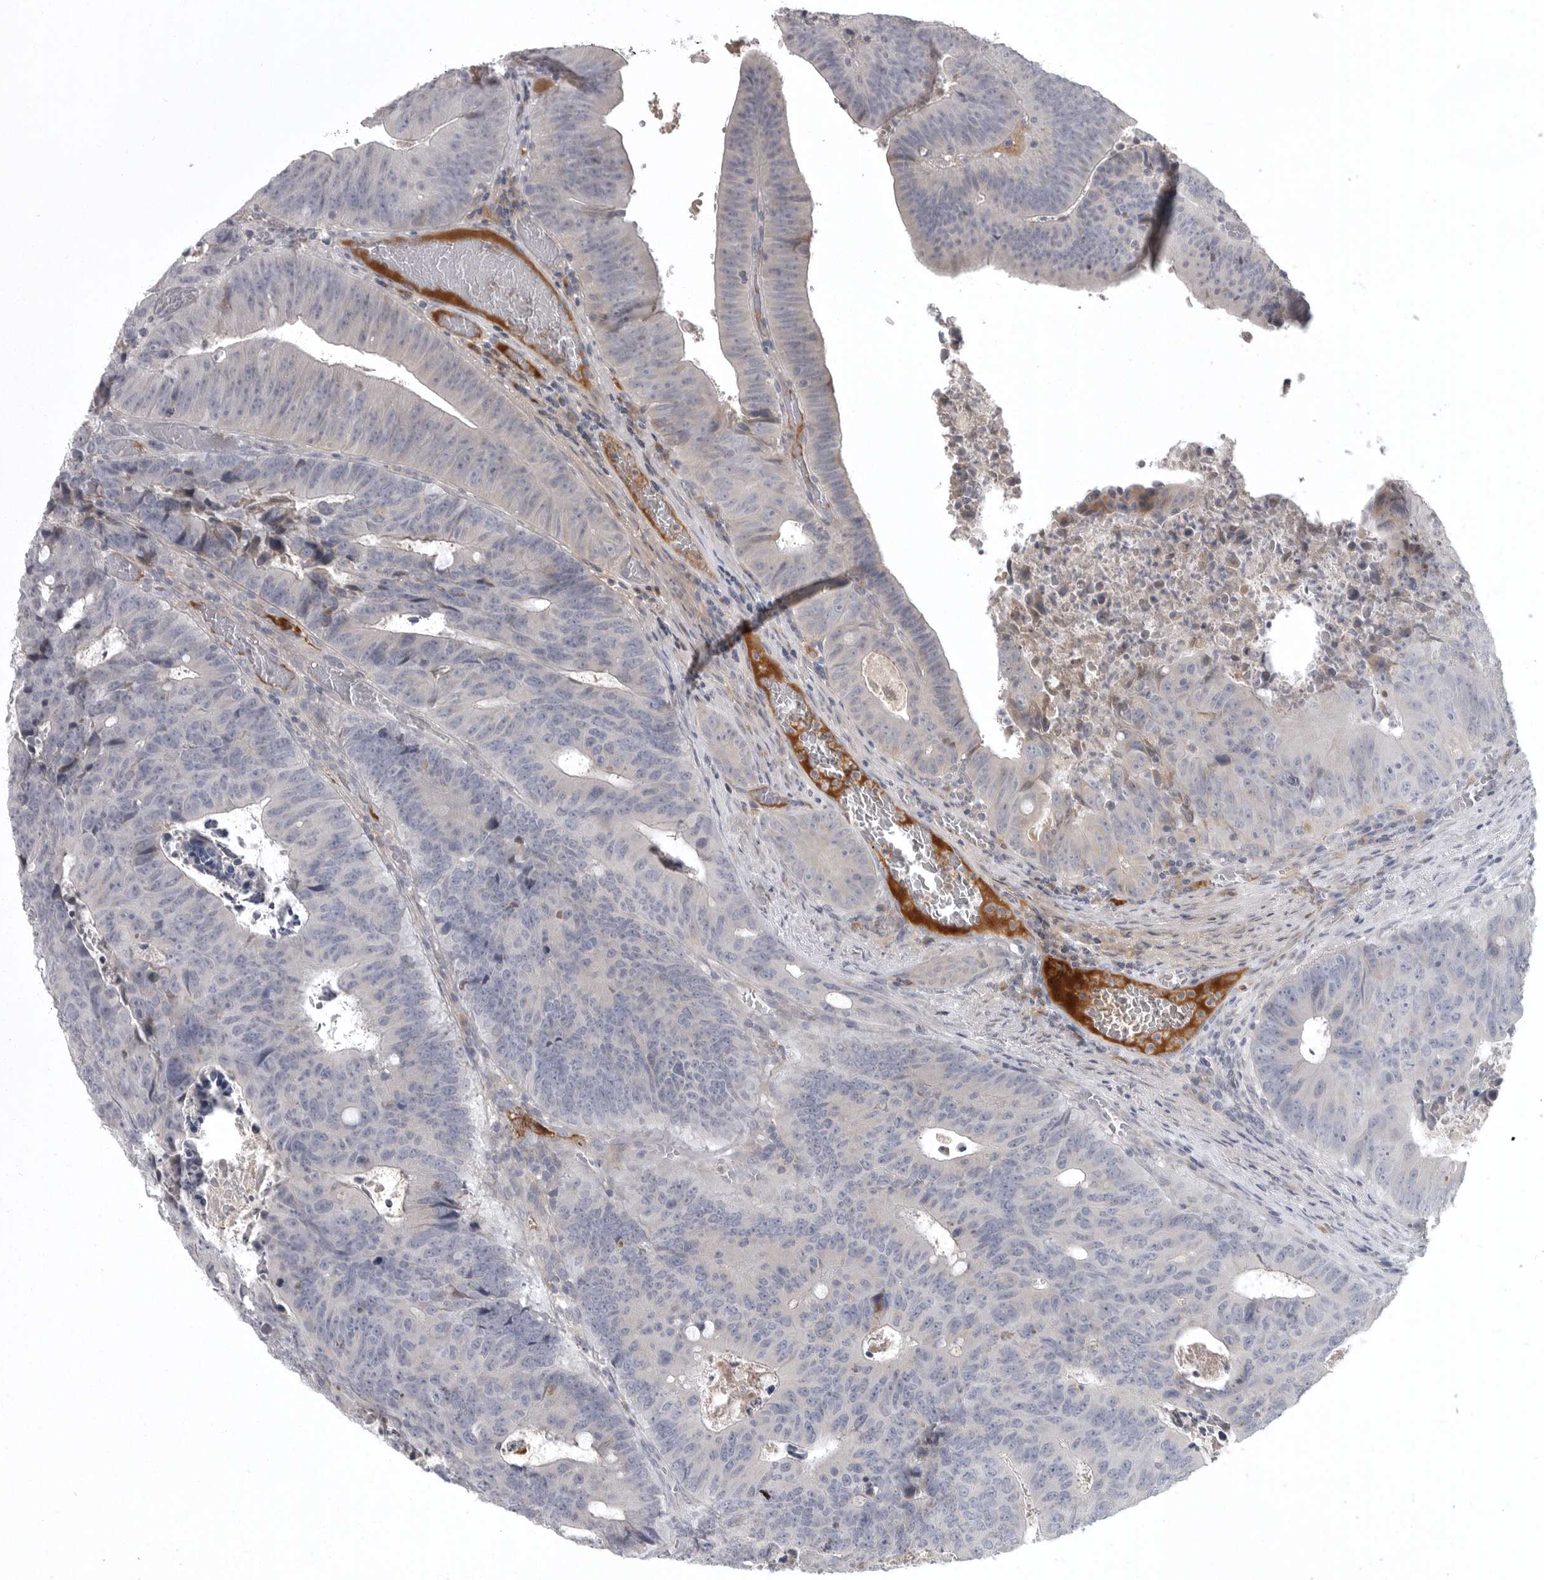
{"staining": {"intensity": "negative", "quantity": "none", "location": "none"}, "tissue": "colorectal cancer", "cell_type": "Tumor cells", "image_type": "cancer", "snomed": [{"axis": "morphology", "description": "Adenocarcinoma, NOS"}, {"axis": "topography", "description": "Colon"}], "caption": "Immunohistochemical staining of colorectal cancer (adenocarcinoma) displays no significant positivity in tumor cells.", "gene": "GPR31", "patient": {"sex": "male", "age": 87}}